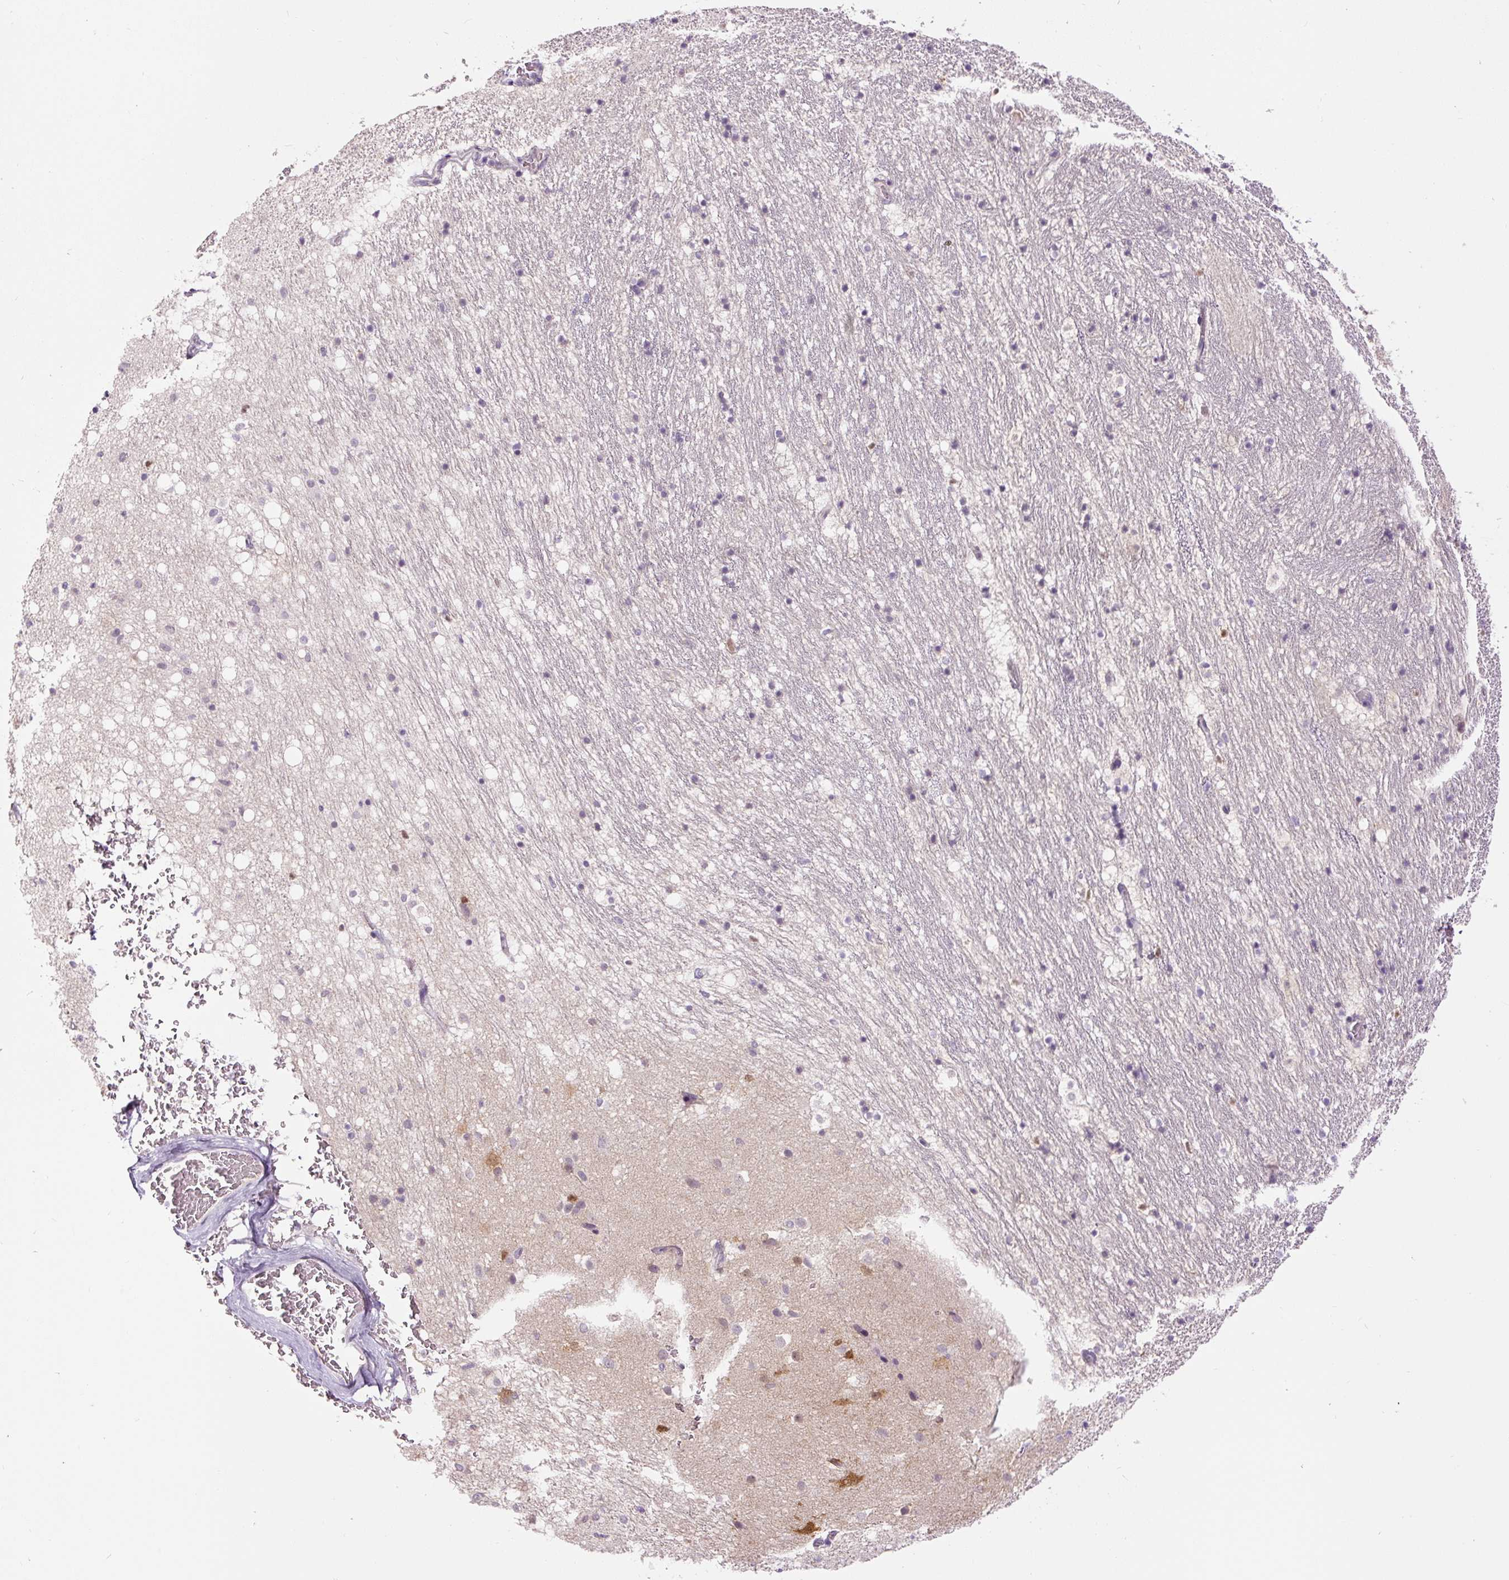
{"staining": {"intensity": "moderate", "quantity": "<25%", "location": "cytoplasmic/membranous"}, "tissue": "caudate", "cell_type": "Glial cells", "image_type": "normal", "snomed": [{"axis": "morphology", "description": "Normal tissue, NOS"}, {"axis": "topography", "description": "Lateral ventricle wall"}], "caption": "Benign caudate shows moderate cytoplasmic/membranous staining in about <25% of glial cells, visualized by immunohistochemistry. (brown staining indicates protein expression, while blue staining denotes nuclei).", "gene": "FABP7", "patient": {"sex": "male", "age": 37}}